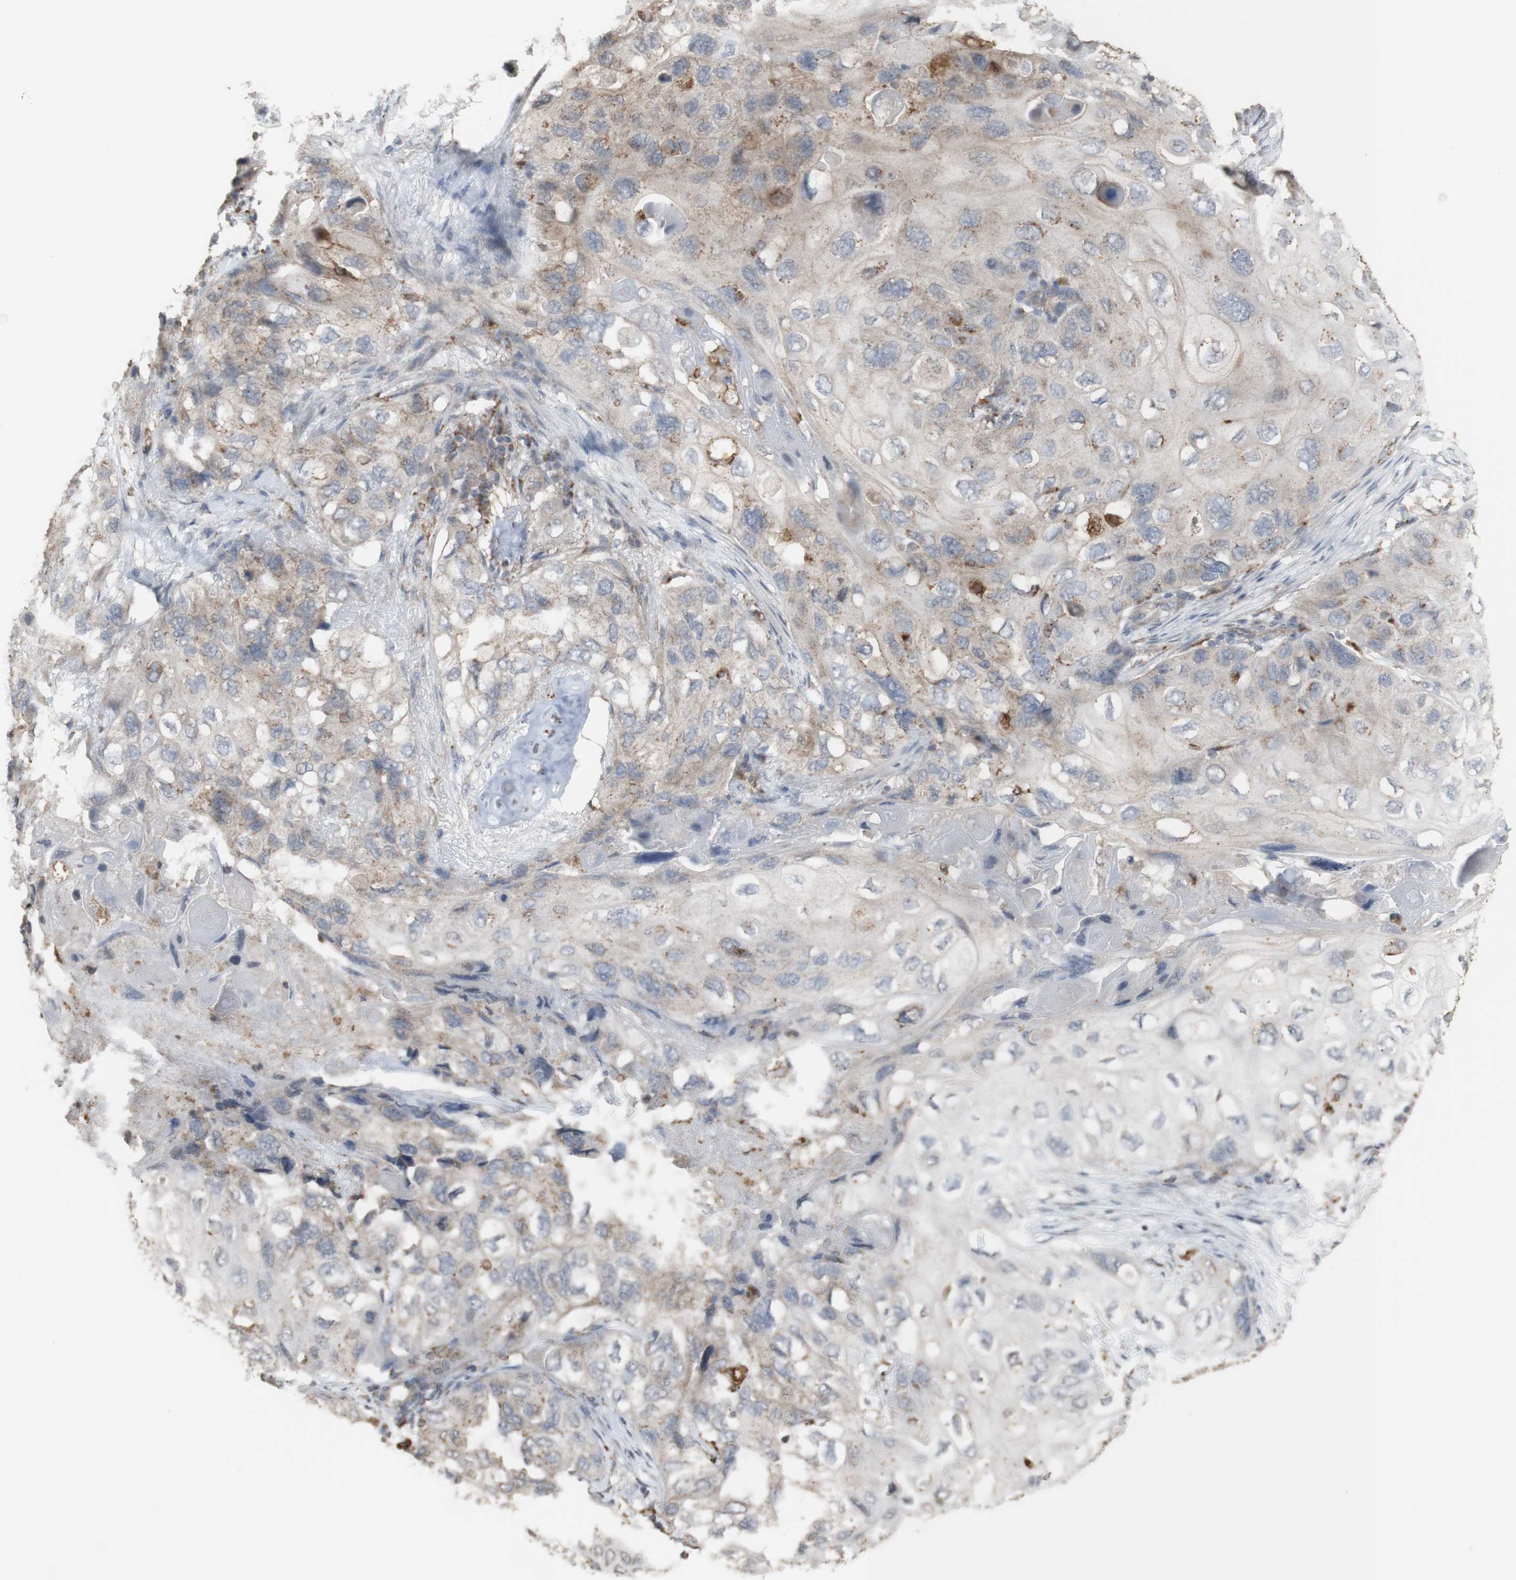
{"staining": {"intensity": "weak", "quantity": "25%-75%", "location": "cytoplasmic/membranous"}, "tissue": "lung cancer", "cell_type": "Tumor cells", "image_type": "cancer", "snomed": [{"axis": "morphology", "description": "Squamous cell carcinoma, NOS"}, {"axis": "topography", "description": "Lung"}], "caption": "Lung cancer (squamous cell carcinoma) stained with a protein marker reveals weak staining in tumor cells.", "gene": "ATP6V1E1", "patient": {"sex": "female", "age": 73}}